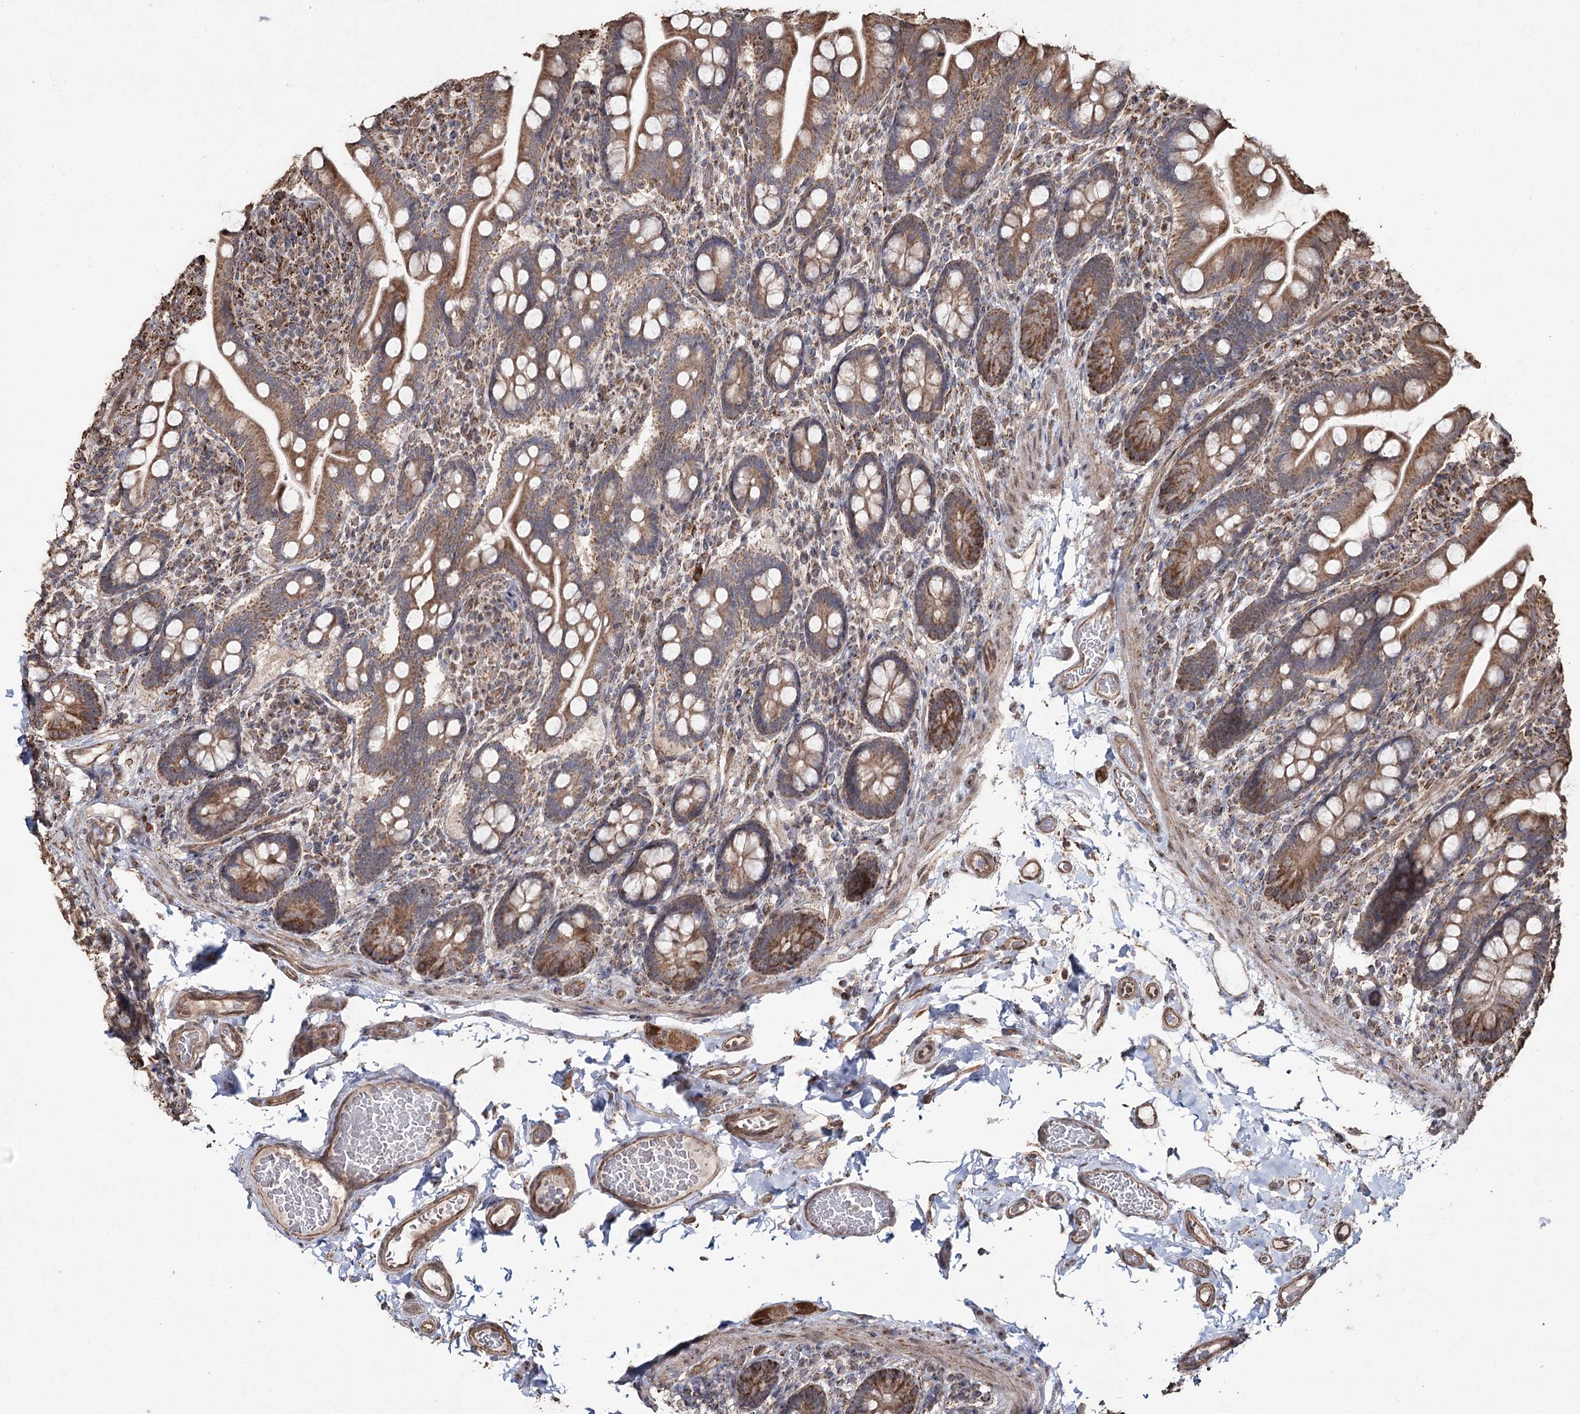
{"staining": {"intensity": "moderate", "quantity": ">75%", "location": "cytoplasmic/membranous"}, "tissue": "small intestine", "cell_type": "Glandular cells", "image_type": "normal", "snomed": [{"axis": "morphology", "description": "Normal tissue, NOS"}, {"axis": "topography", "description": "Small intestine"}], "caption": "Immunohistochemistry (IHC) micrograph of normal small intestine: small intestine stained using IHC exhibits medium levels of moderate protein expression localized specifically in the cytoplasmic/membranous of glandular cells, appearing as a cytoplasmic/membranous brown color.", "gene": "SLF2", "patient": {"sex": "female", "age": 64}}